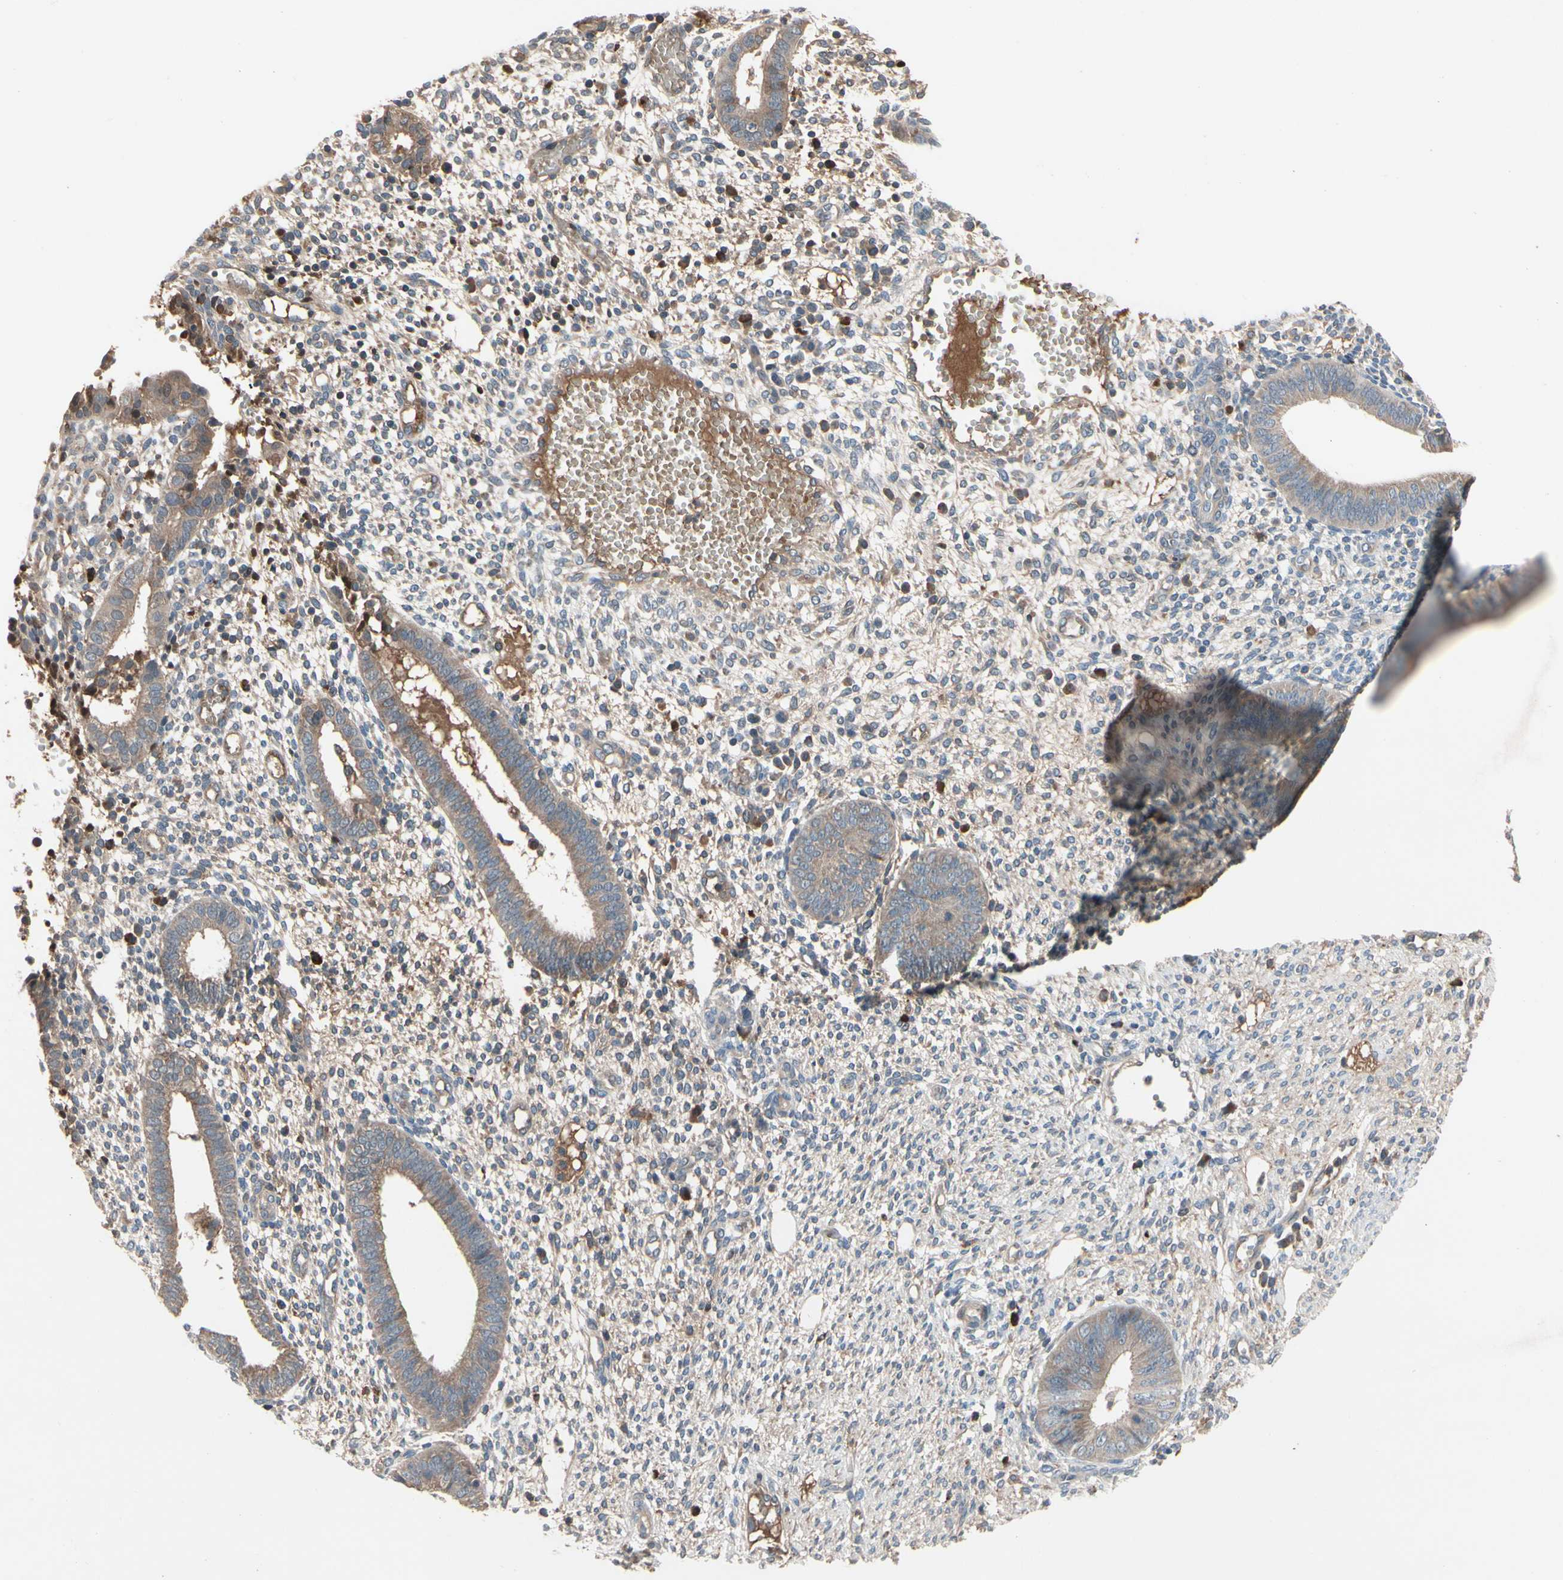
{"staining": {"intensity": "weak", "quantity": "25%-75%", "location": "cytoplasmic/membranous"}, "tissue": "endometrium", "cell_type": "Cells in endometrial stroma", "image_type": "normal", "snomed": [{"axis": "morphology", "description": "Normal tissue, NOS"}, {"axis": "topography", "description": "Endometrium"}], "caption": "Immunohistochemistry (IHC) histopathology image of normal endometrium: endometrium stained using immunohistochemistry exhibits low levels of weak protein expression localized specifically in the cytoplasmic/membranous of cells in endometrial stroma, appearing as a cytoplasmic/membranous brown color.", "gene": "IL1RL1", "patient": {"sex": "female", "age": 35}}